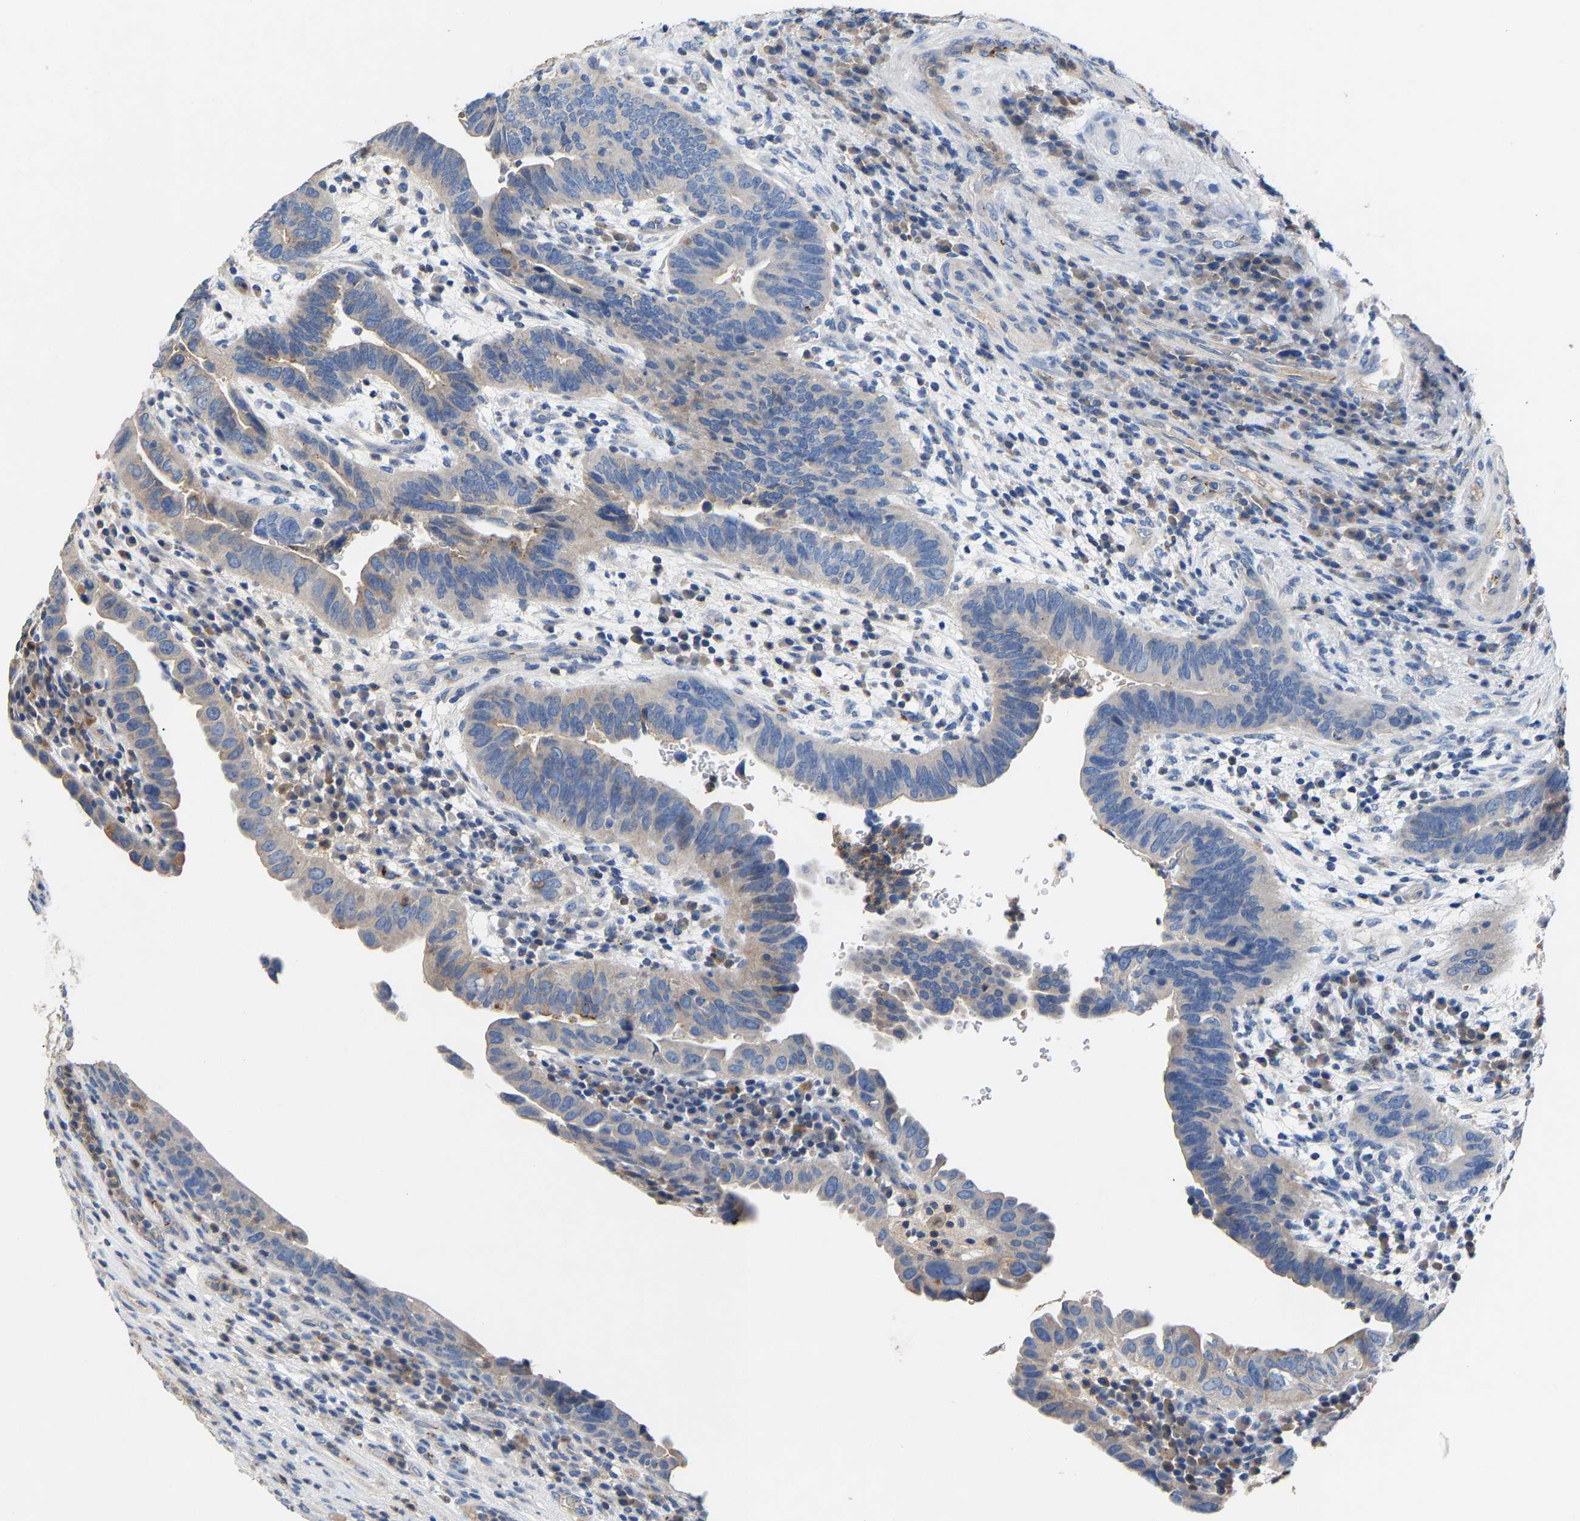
{"staining": {"intensity": "weak", "quantity": "<25%", "location": "cytoplasmic/membranous"}, "tissue": "urothelial cancer", "cell_type": "Tumor cells", "image_type": "cancer", "snomed": [{"axis": "morphology", "description": "Urothelial carcinoma, High grade"}, {"axis": "topography", "description": "Urinary bladder"}], "caption": "This micrograph is of urothelial cancer stained with immunohistochemistry (IHC) to label a protein in brown with the nuclei are counter-stained blue. There is no positivity in tumor cells.", "gene": "CCDC171", "patient": {"sex": "female", "age": 82}}